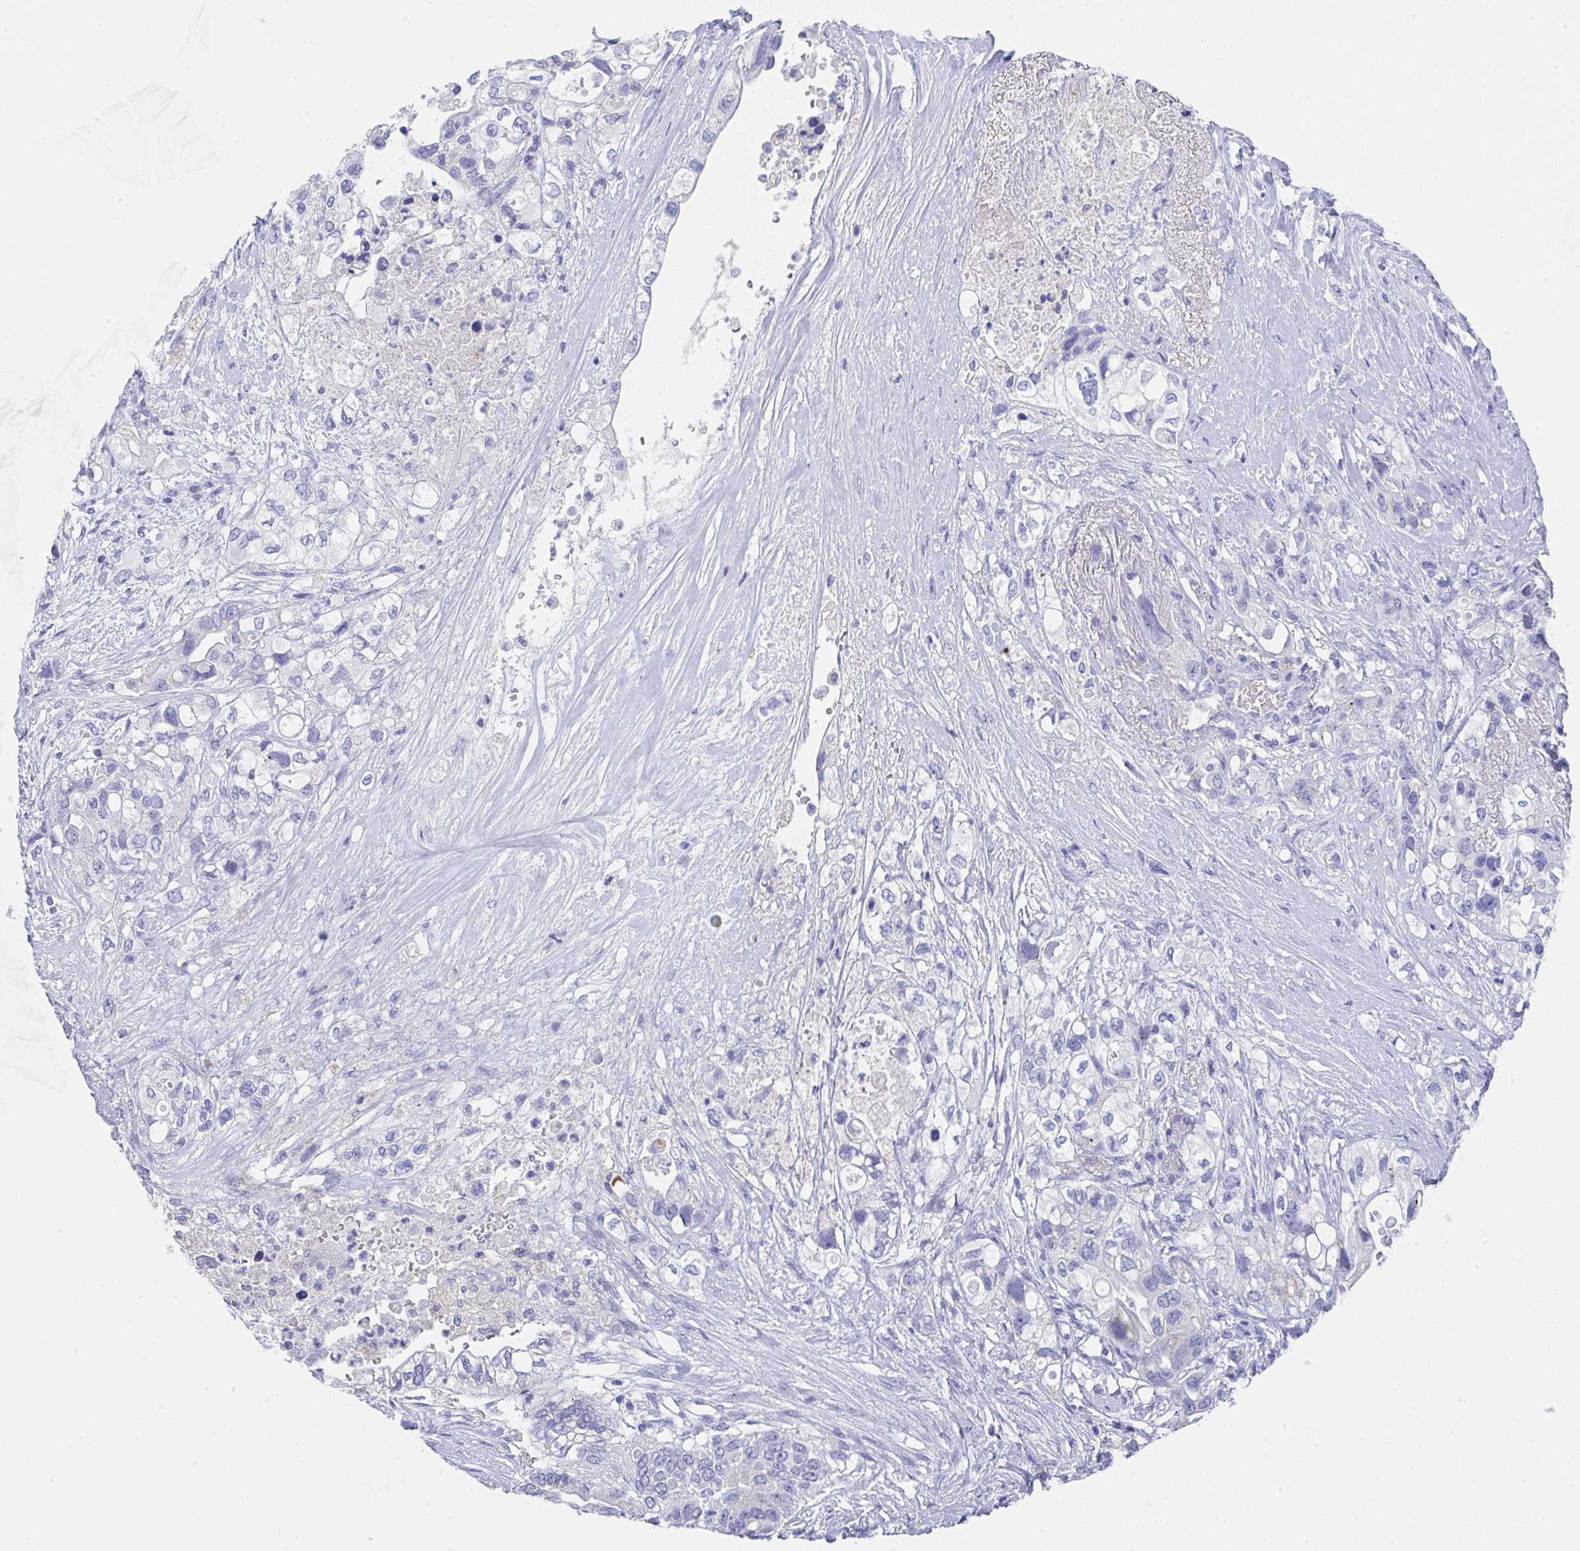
{"staining": {"intensity": "negative", "quantity": "none", "location": "none"}, "tissue": "pancreatic cancer", "cell_type": "Tumor cells", "image_type": "cancer", "snomed": [{"axis": "morphology", "description": "Adenocarcinoma, NOS"}, {"axis": "topography", "description": "Pancreas"}], "caption": "This is an immunohistochemistry photomicrograph of adenocarcinoma (pancreatic). There is no expression in tumor cells.", "gene": "TNFRSF8", "patient": {"sex": "female", "age": 72}}